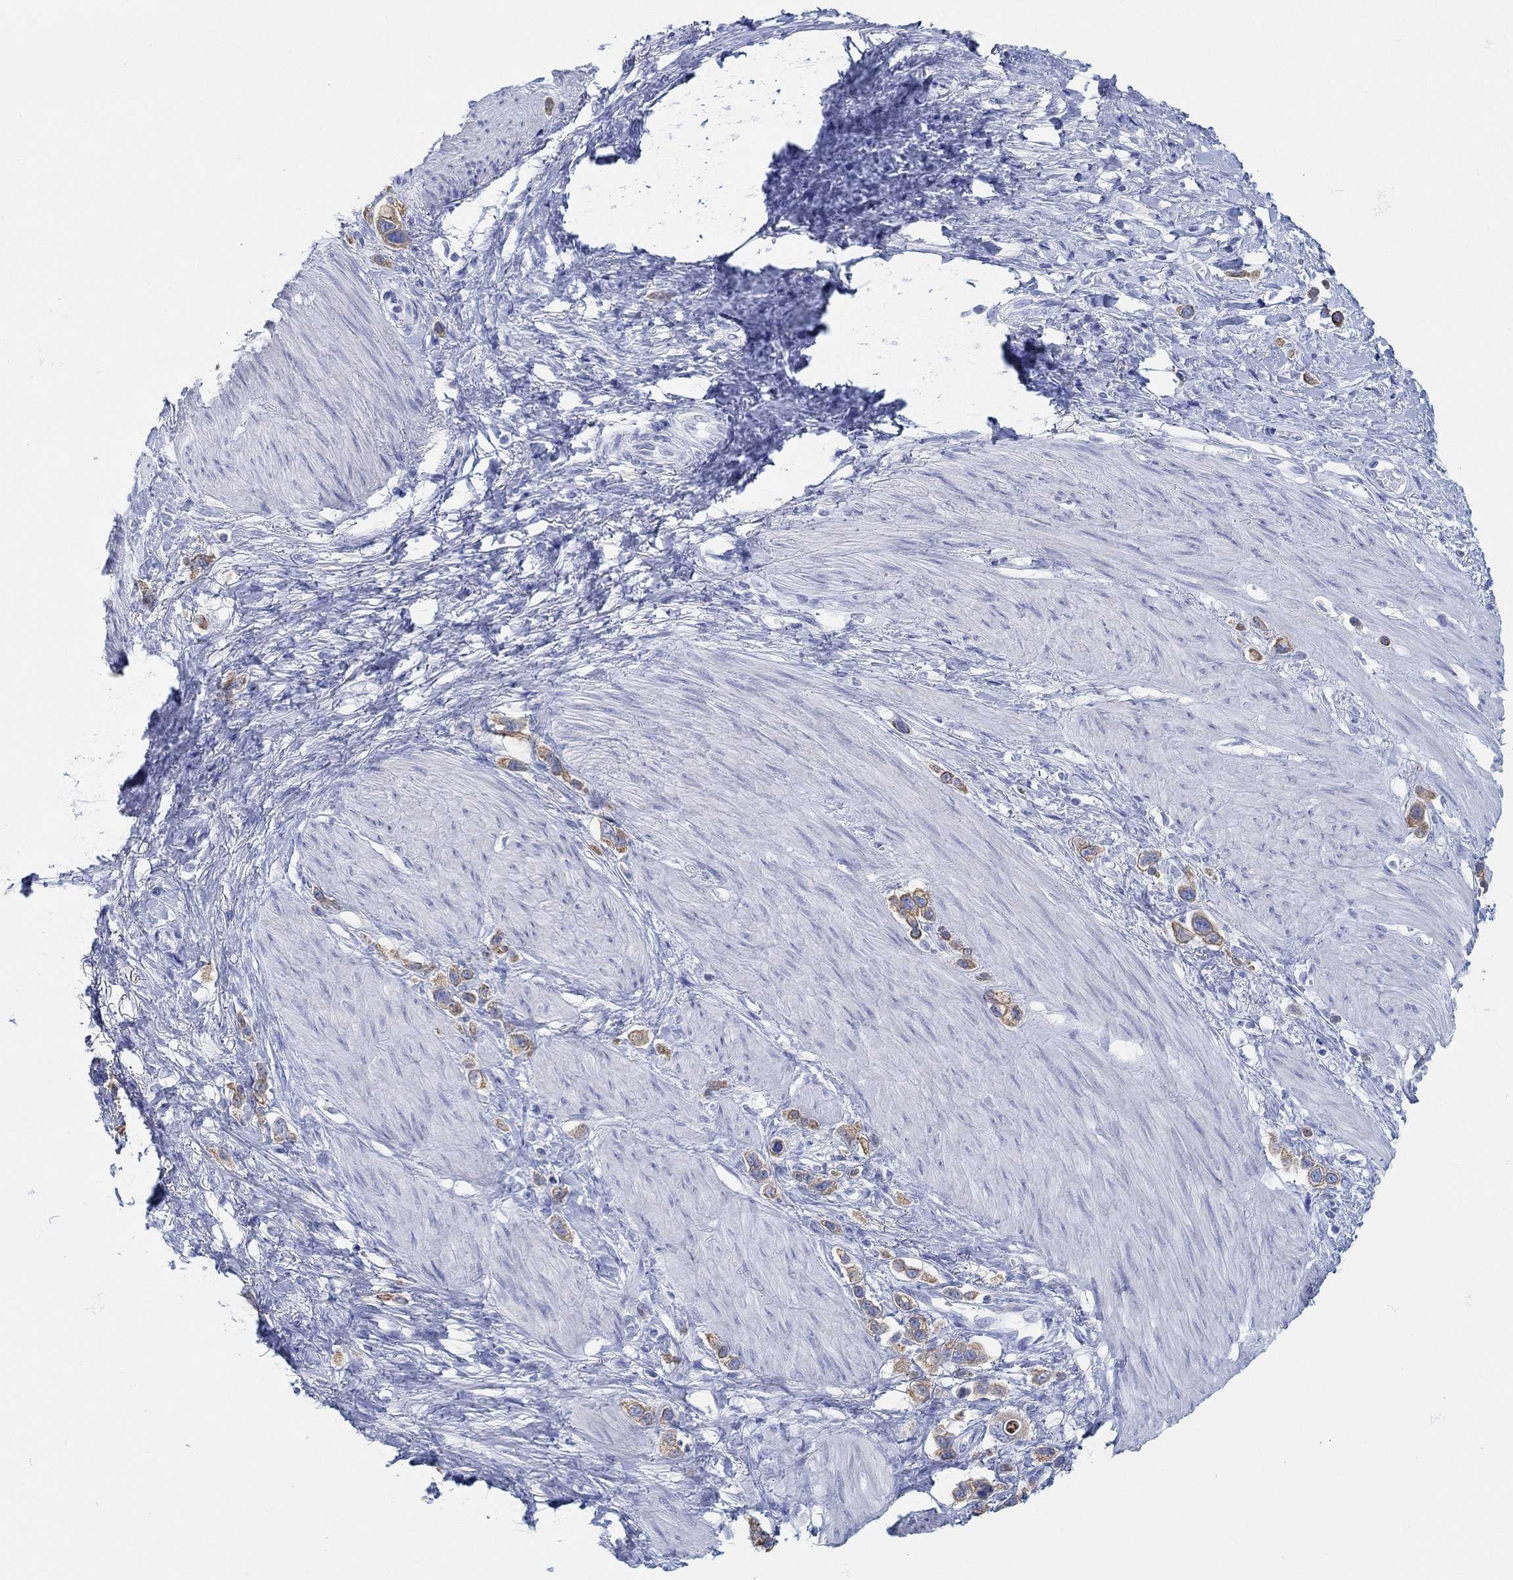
{"staining": {"intensity": "moderate", "quantity": ">75%", "location": "cytoplasmic/membranous"}, "tissue": "stomach cancer", "cell_type": "Tumor cells", "image_type": "cancer", "snomed": [{"axis": "morphology", "description": "Normal tissue, NOS"}, {"axis": "morphology", "description": "Adenocarcinoma, NOS"}, {"axis": "morphology", "description": "Adenocarcinoma, High grade"}, {"axis": "topography", "description": "Stomach, upper"}, {"axis": "topography", "description": "Stomach"}], "caption": "The micrograph shows staining of stomach cancer (adenocarcinoma), revealing moderate cytoplasmic/membranous protein positivity (brown color) within tumor cells.", "gene": "AK8", "patient": {"sex": "female", "age": 65}}